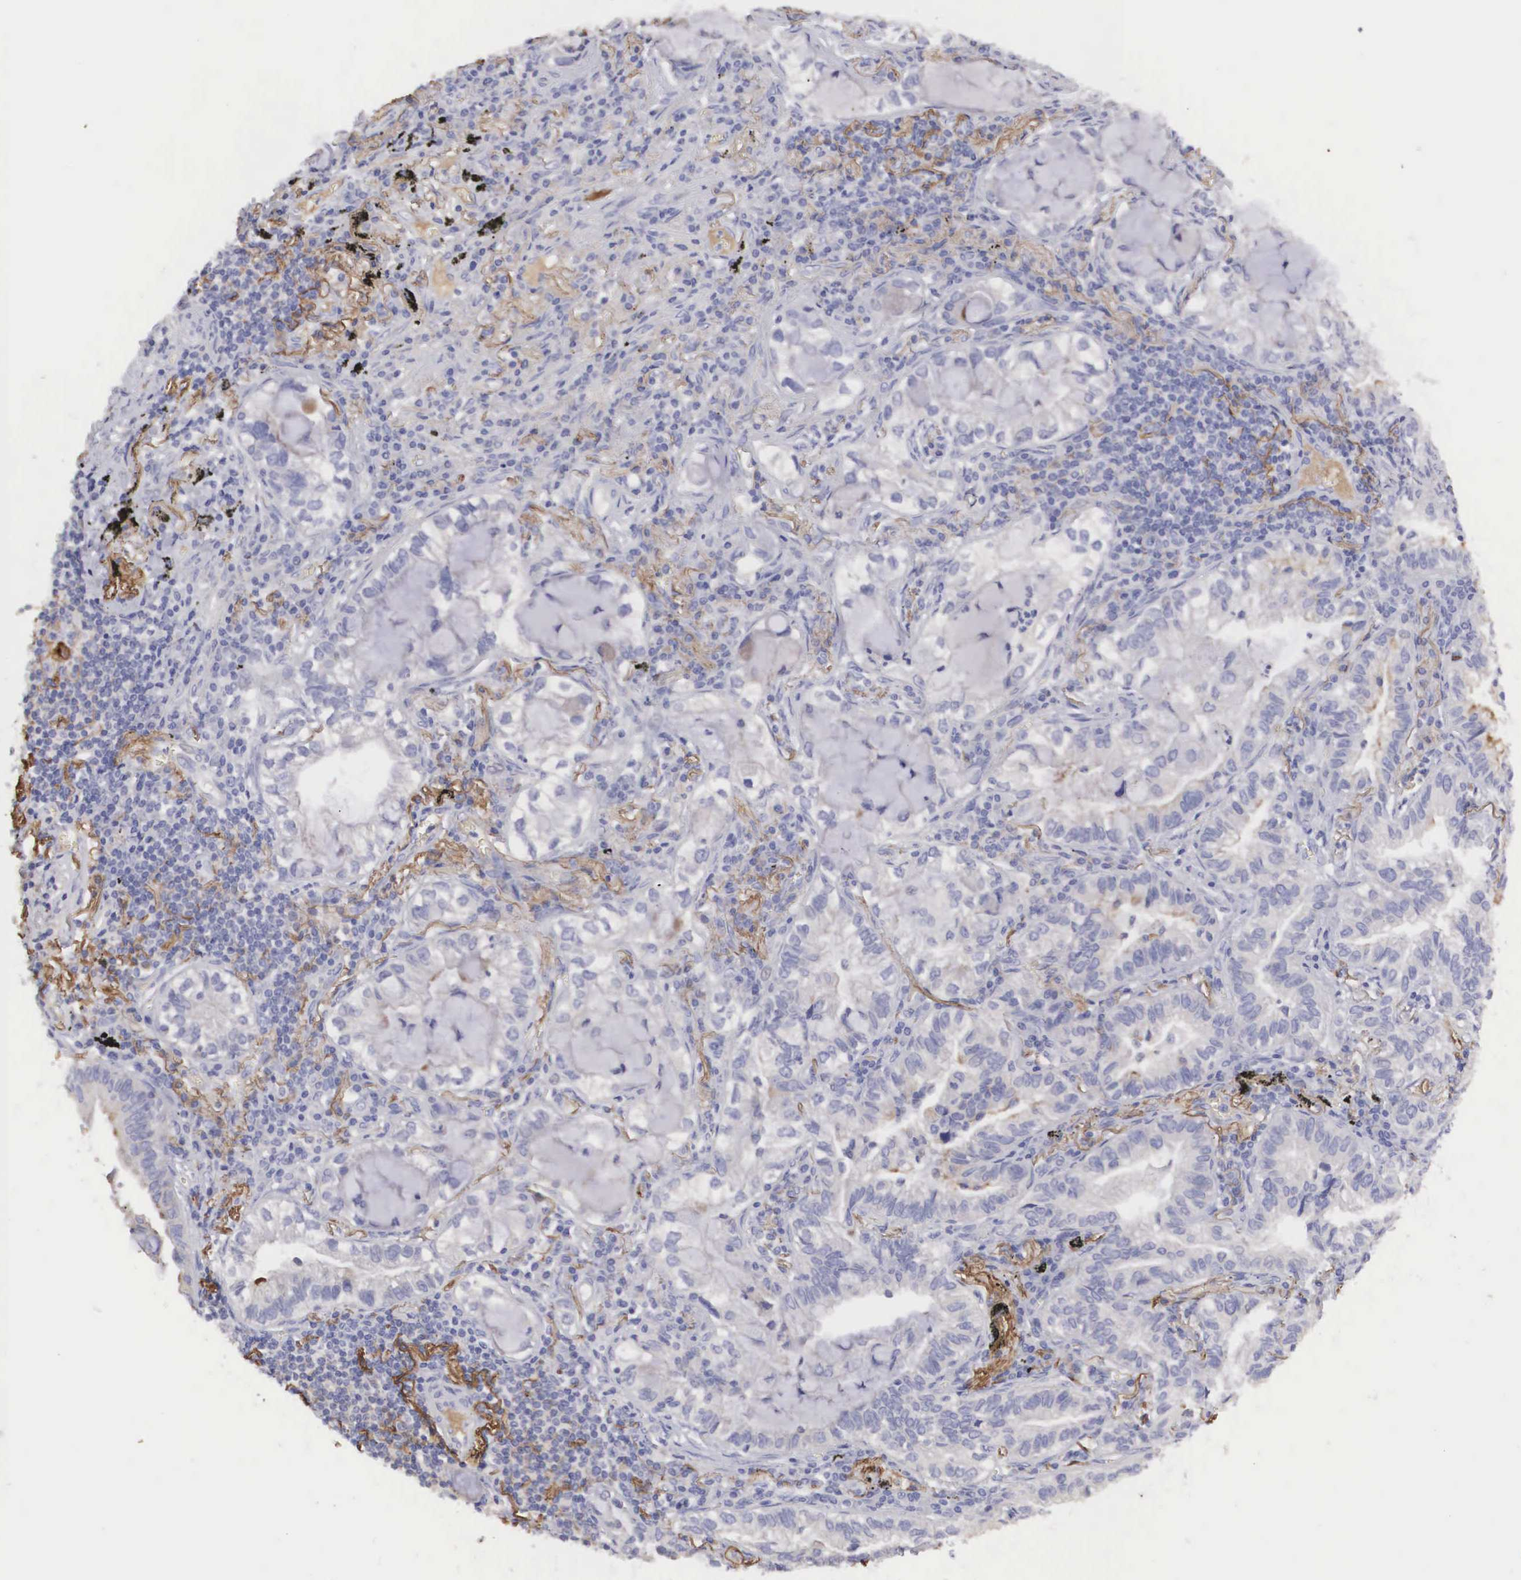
{"staining": {"intensity": "negative", "quantity": "none", "location": "none"}, "tissue": "lung cancer", "cell_type": "Tumor cells", "image_type": "cancer", "snomed": [{"axis": "morphology", "description": "Adenocarcinoma, NOS"}, {"axis": "topography", "description": "Lung"}], "caption": "An immunohistochemistry photomicrograph of lung cancer (adenocarcinoma) is shown. There is no staining in tumor cells of lung cancer (adenocarcinoma).", "gene": "CLU", "patient": {"sex": "female", "age": 50}}